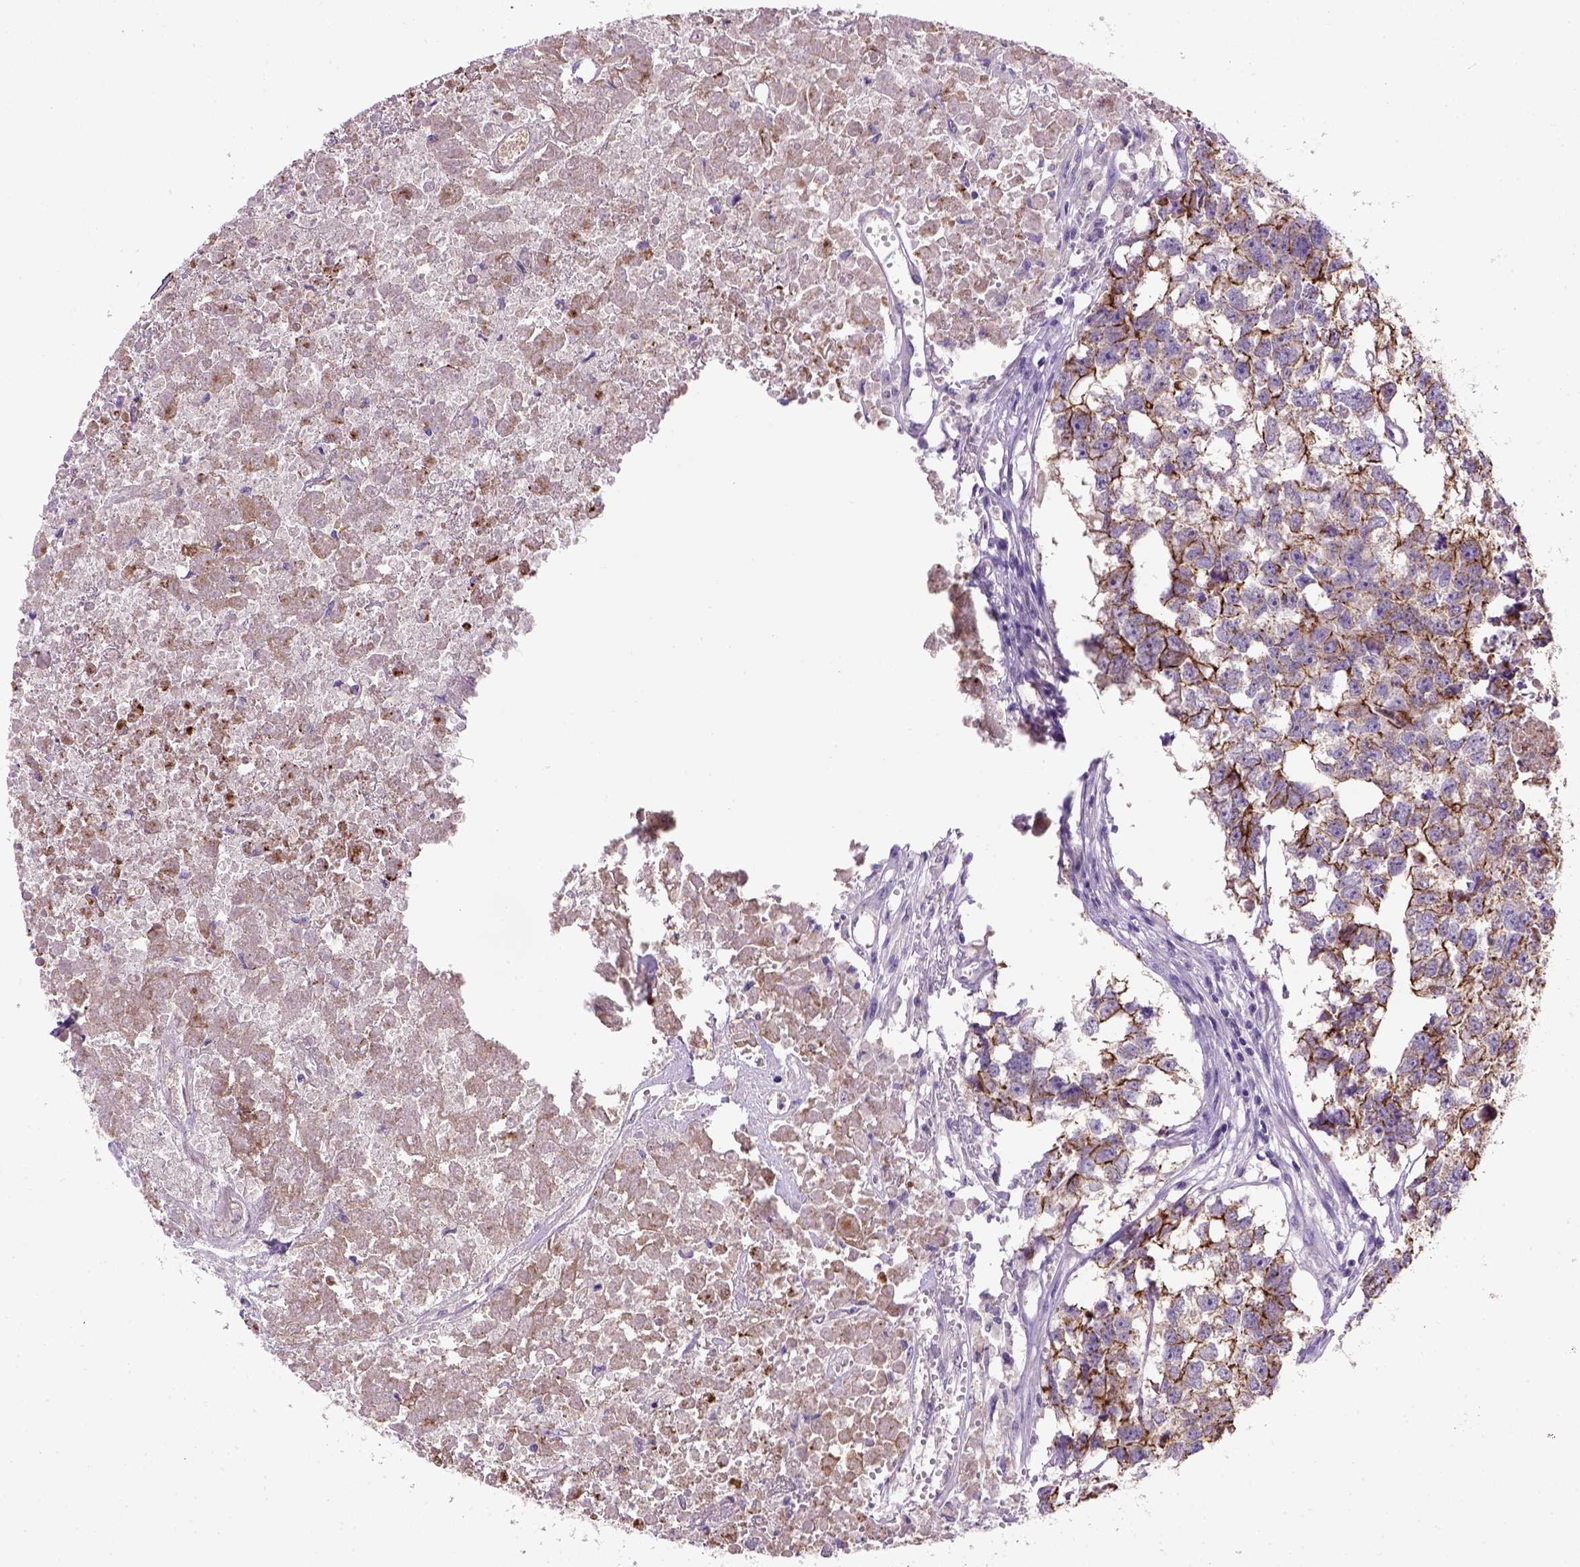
{"staining": {"intensity": "strong", "quantity": "25%-75%", "location": "cytoplasmic/membranous"}, "tissue": "testis cancer", "cell_type": "Tumor cells", "image_type": "cancer", "snomed": [{"axis": "morphology", "description": "Carcinoma, Embryonal, NOS"}, {"axis": "morphology", "description": "Teratoma, malignant, NOS"}, {"axis": "topography", "description": "Testis"}], "caption": "High-power microscopy captured an immunohistochemistry histopathology image of testis cancer (embryonal carcinoma), revealing strong cytoplasmic/membranous positivity in approximately 25%-75% of tumor cells.", "gene": "CDH1", "patient": {"sex": "male", "age": 44}}